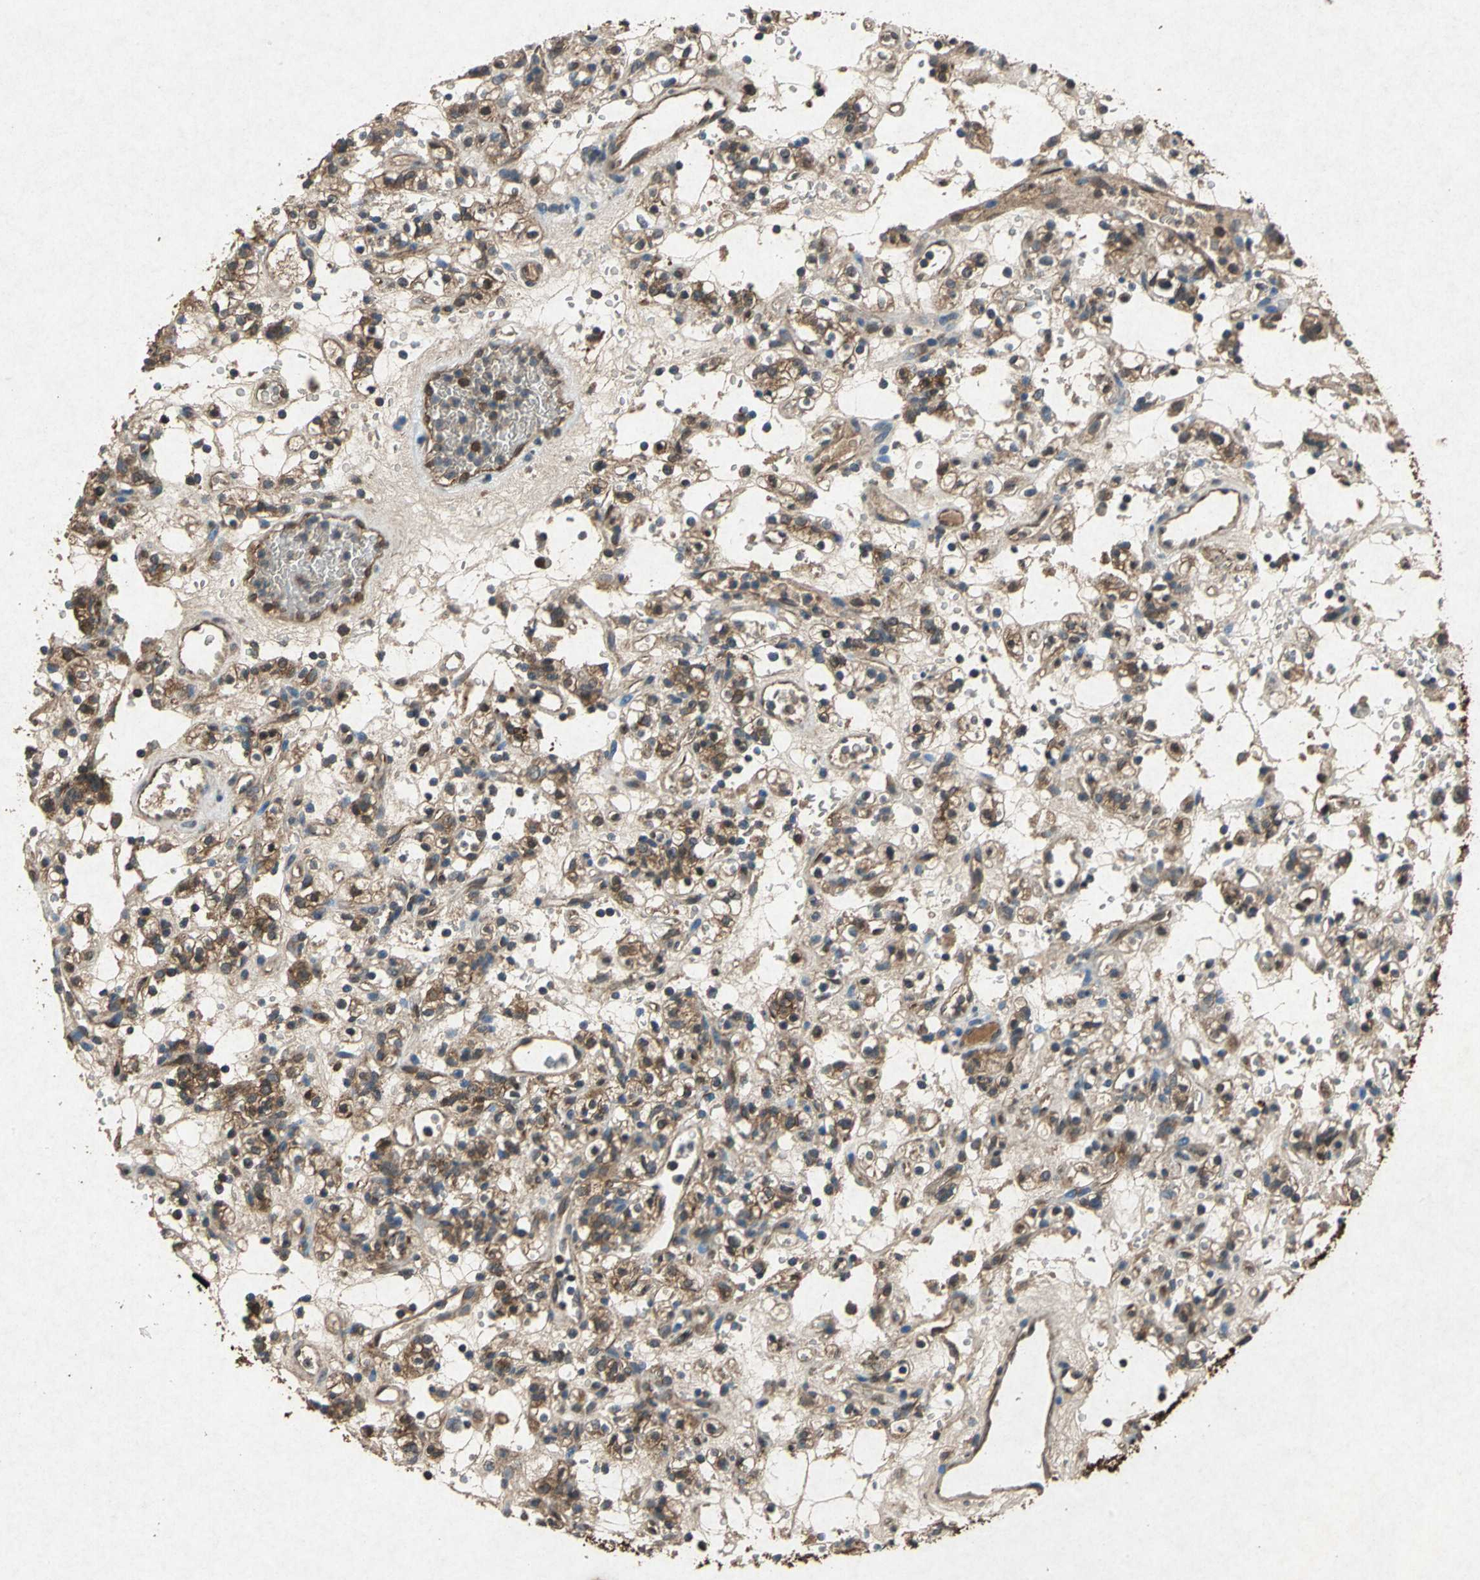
{"staining": {"intensity": "moderate", "quantity": ">75%", "location": "cytoplasmic/membranous"}, "tissue": "renal cancer", "cell_type": "Tumor cells", "image_type": "cancer", "snomed": [{"axis": "morphology", "description": "Normal tissue, NOS"}, {"axis": "morphology", "description": "Adenocarcinoma, NOS"}, {"axis": "topography", "description": "Kidney"}], "caption": "A medium amount of moderate cytoplasmic/membranous expression is present in approximately >75% of tumor cells in adenocarcinoma (renal) tissue.", "gene": "HSP90AB1", "patient": {"sex": "female", "age": 72}}